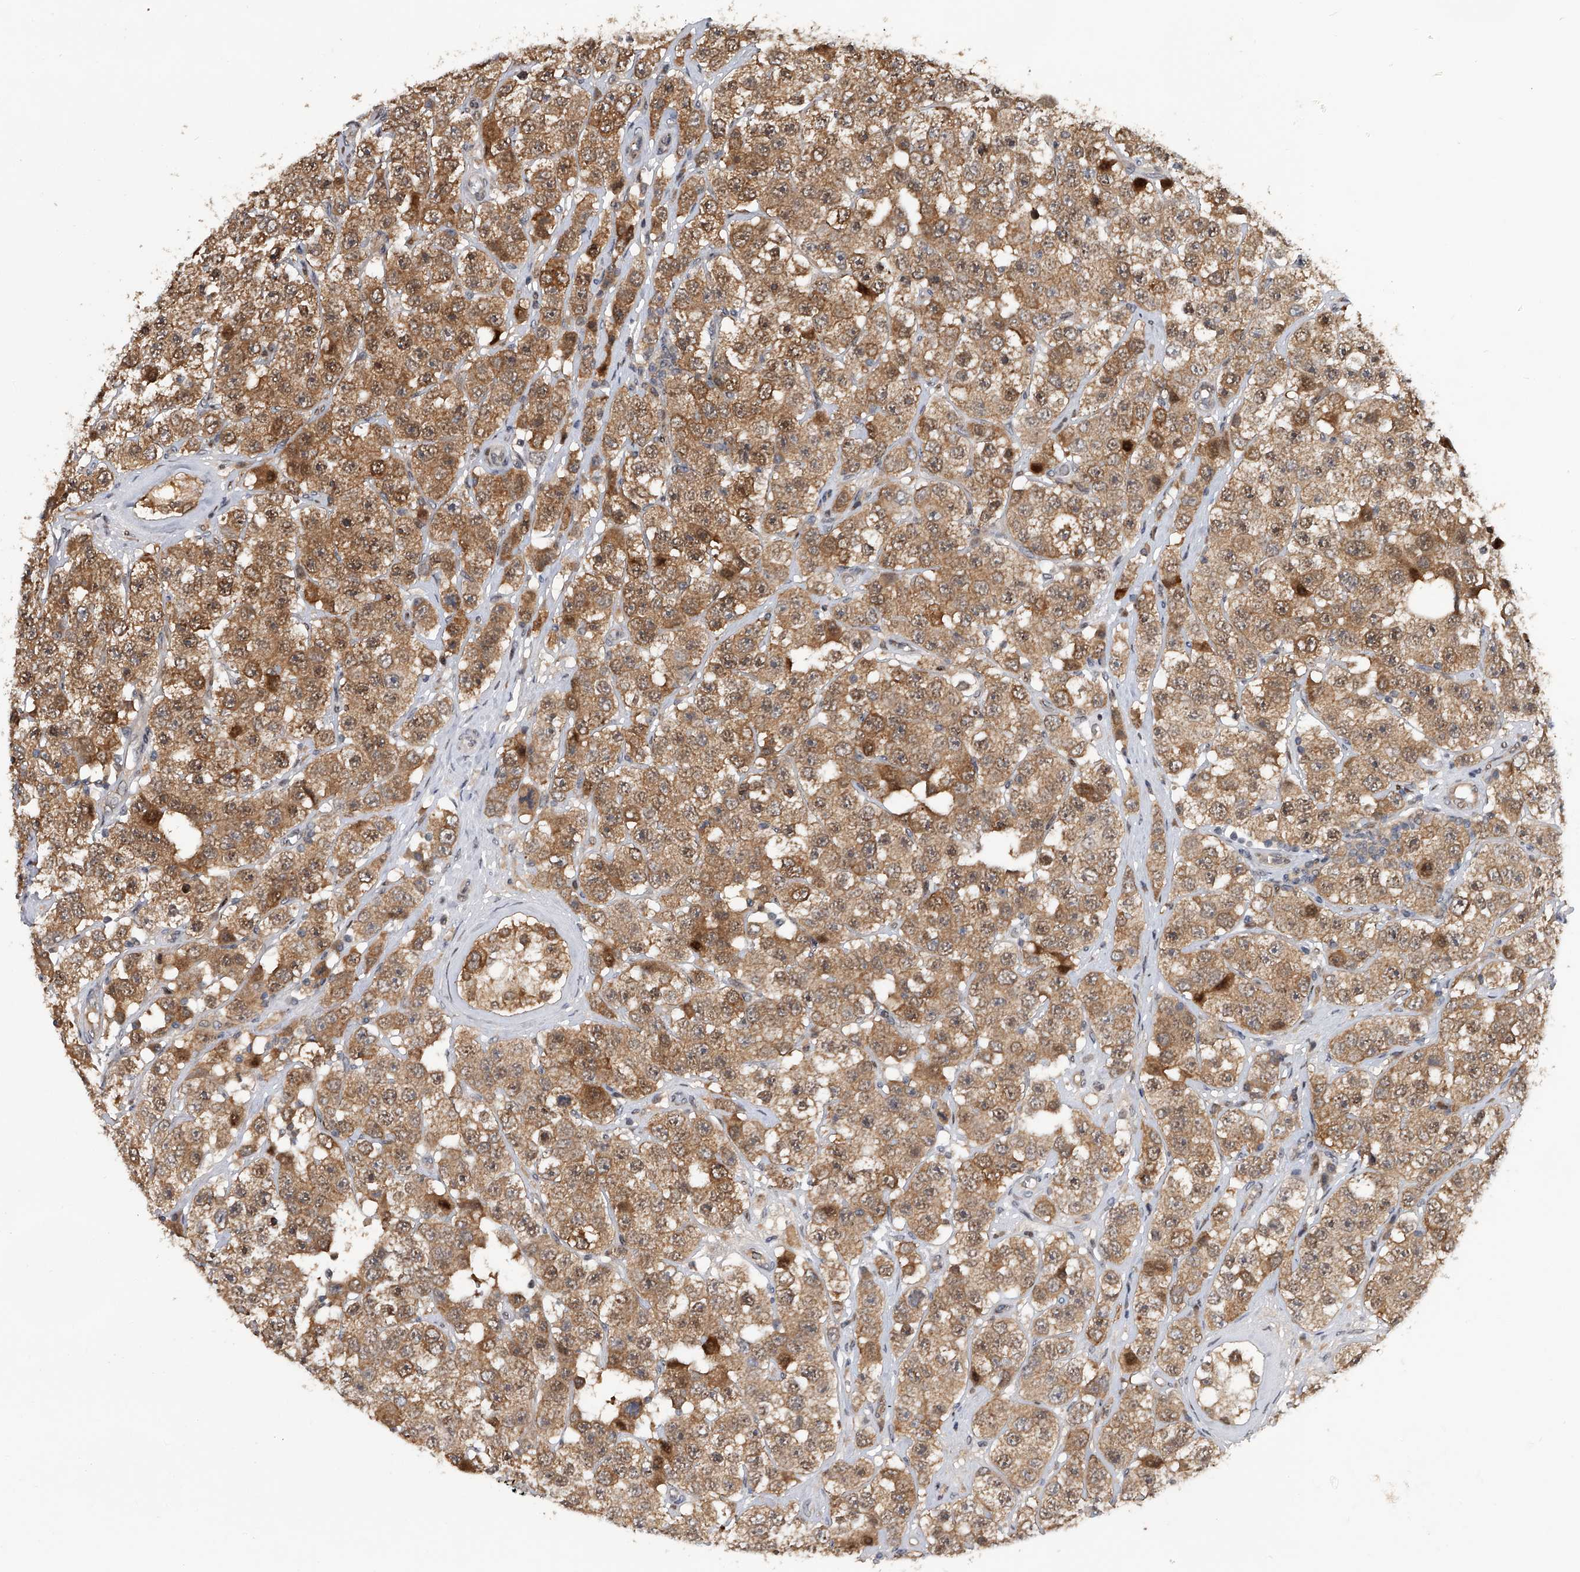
{"staining": {"intensity": "moderate", "quantity": ">75%", "location": "cytoplasmic/membranous,nuclear"}, "tissue": "testis cancer", "cell_type": "Tumor cells", "image_type": "cancer", "snomed": [{"axis": "morphology", "description": "Seminoma, NOS"}, {"axis": "topography", "description": "Testis"}], "caption": "The image demonstrates immunohistochemical staining of testis cancer. There is moderate cytoplasmic/membranous and nuclear positivity is present in about >75% of tumor cells.", "gene": "RWDD2A", "patient": {"sex": "male", "age": 28}}